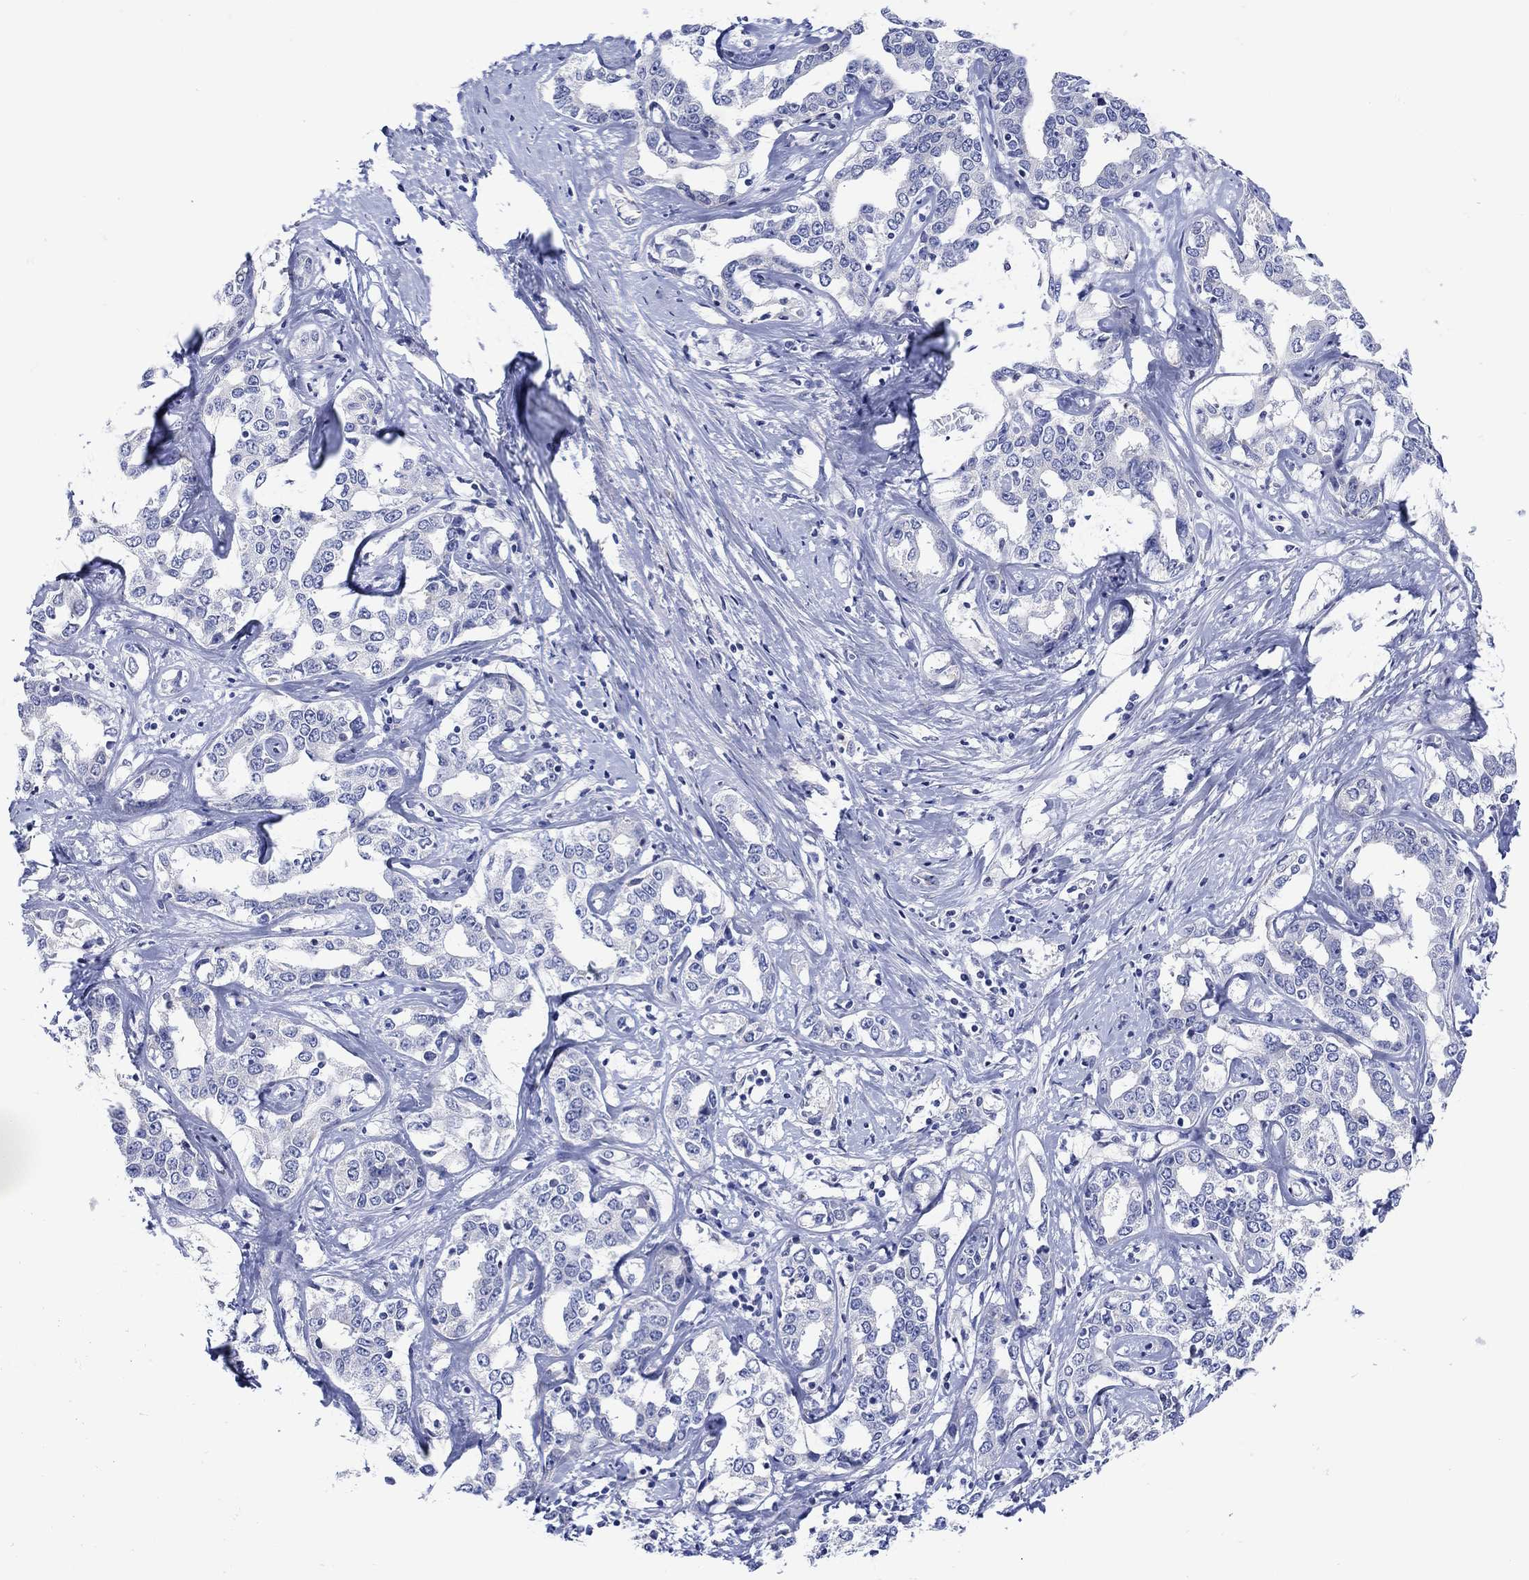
{"staining": {"intensity": "negative", "quantity": "none", "location": "none"}, "tissue": "liver cancer", "cell_type": "Tumor cells", "image_type": "cancer", "snomed": [{"axis": "morphology", "description": "Cholangiocarcinoma"}, {"axis": "topography", "description": "Liver"}], "caption": "Liver cancer (cholangiocarcinoma) was stained to show a protein in brown. There is no significant expression in tumor cells.", "gene": "KRT222", "patient": {"sex": "male", "age": 59}}